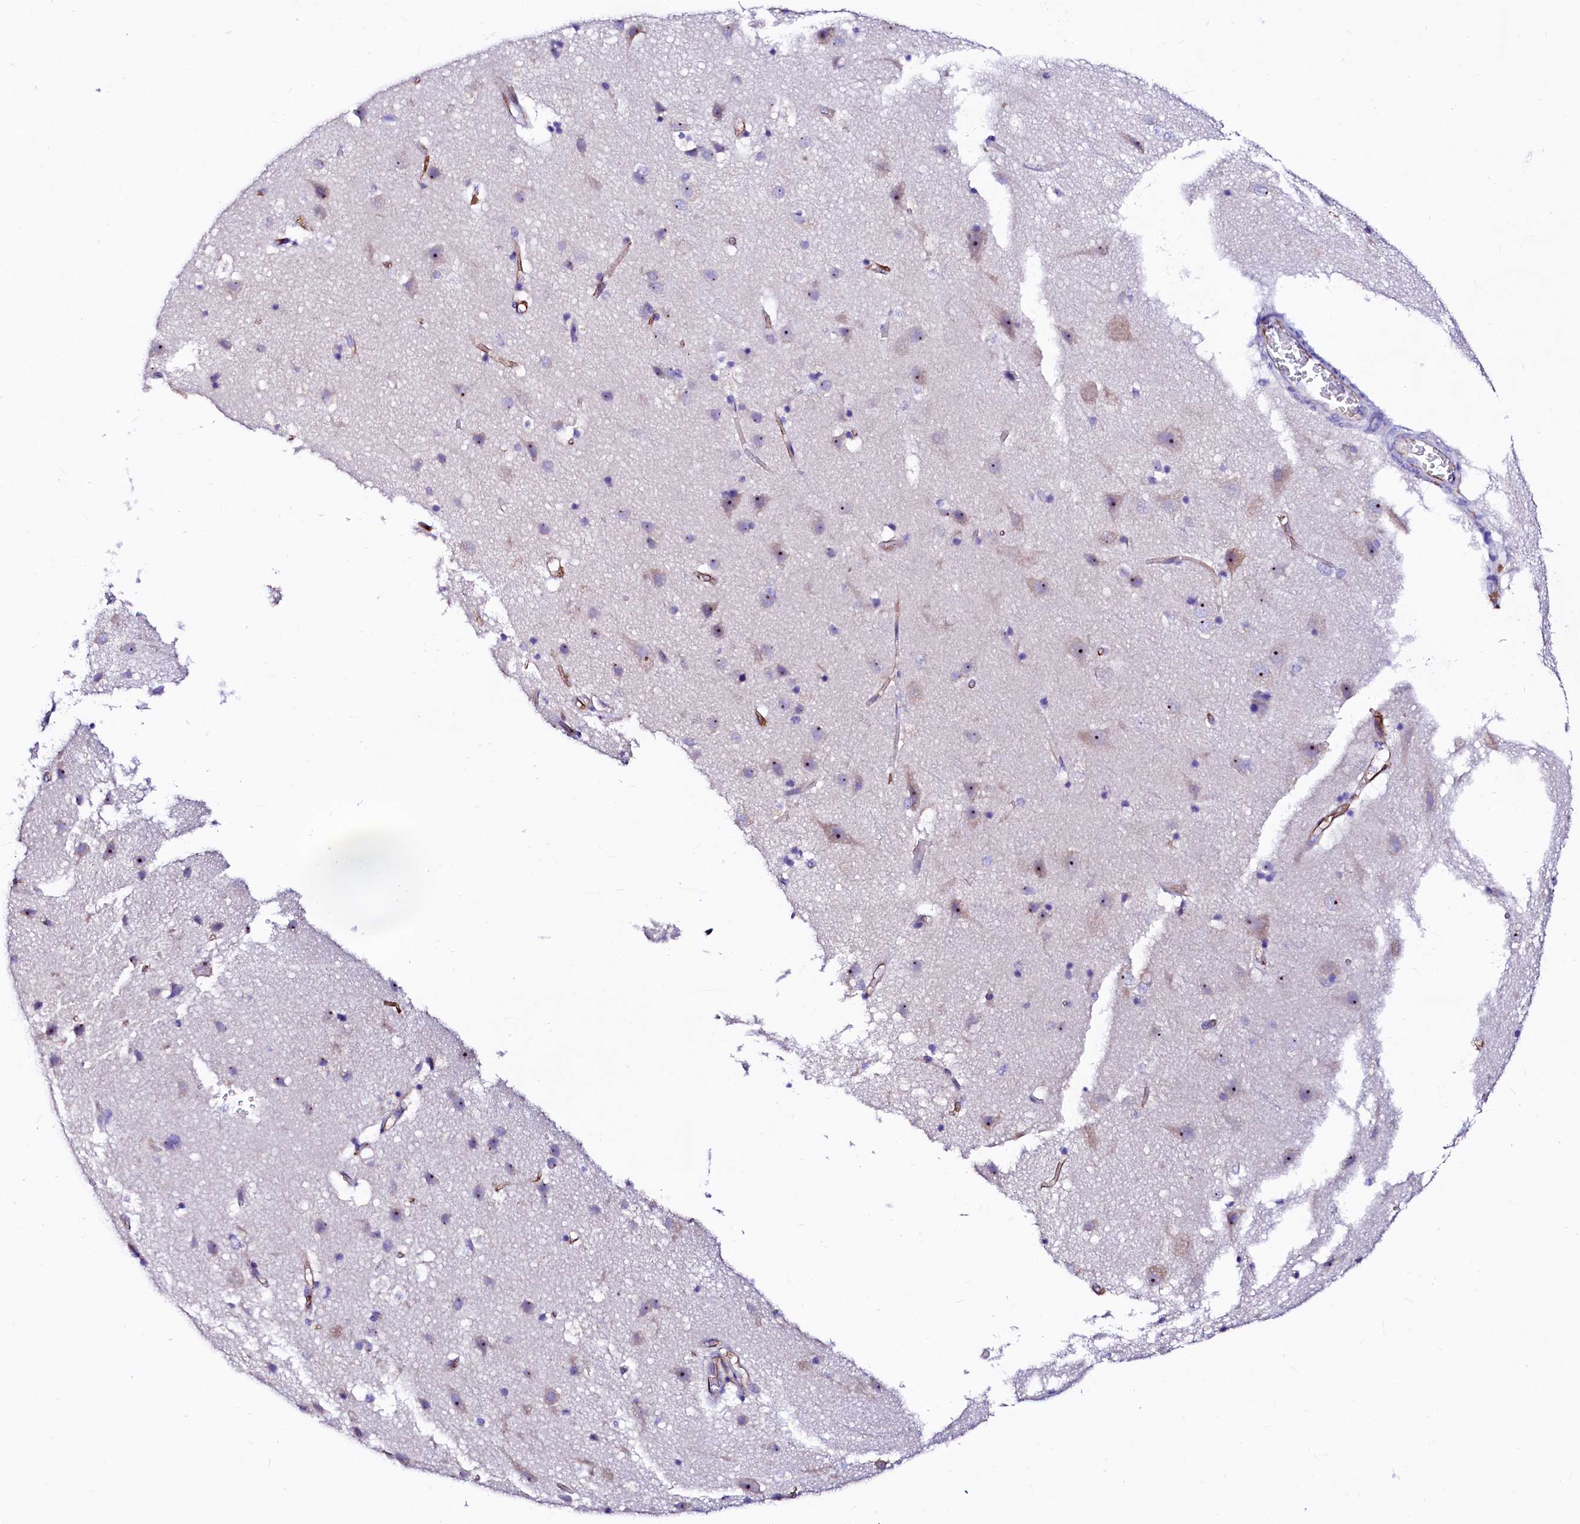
{"staining": {"intensity": "moderate", "quantity": "25%-75%", "location": "cytoplasmic/membranous"}, "tissue": "cerebral cortex", "cell_type": "Endothelial cells", "image_type": "normal", "snomed": [{"axis": "morphology", "description": "Normal tissue, NOS"}, {"axis": "topography", "description": "Cerebral cortex"}], "caption": "About 25%-75% of endothelial cells in unremarkable cerebral cortex show moderate cytoplasmic/membranous protein positivity as visualized by brown immunohistochemical staining.", "gene": "SFR1", "patient": {"sex": "male", "age": 54}}